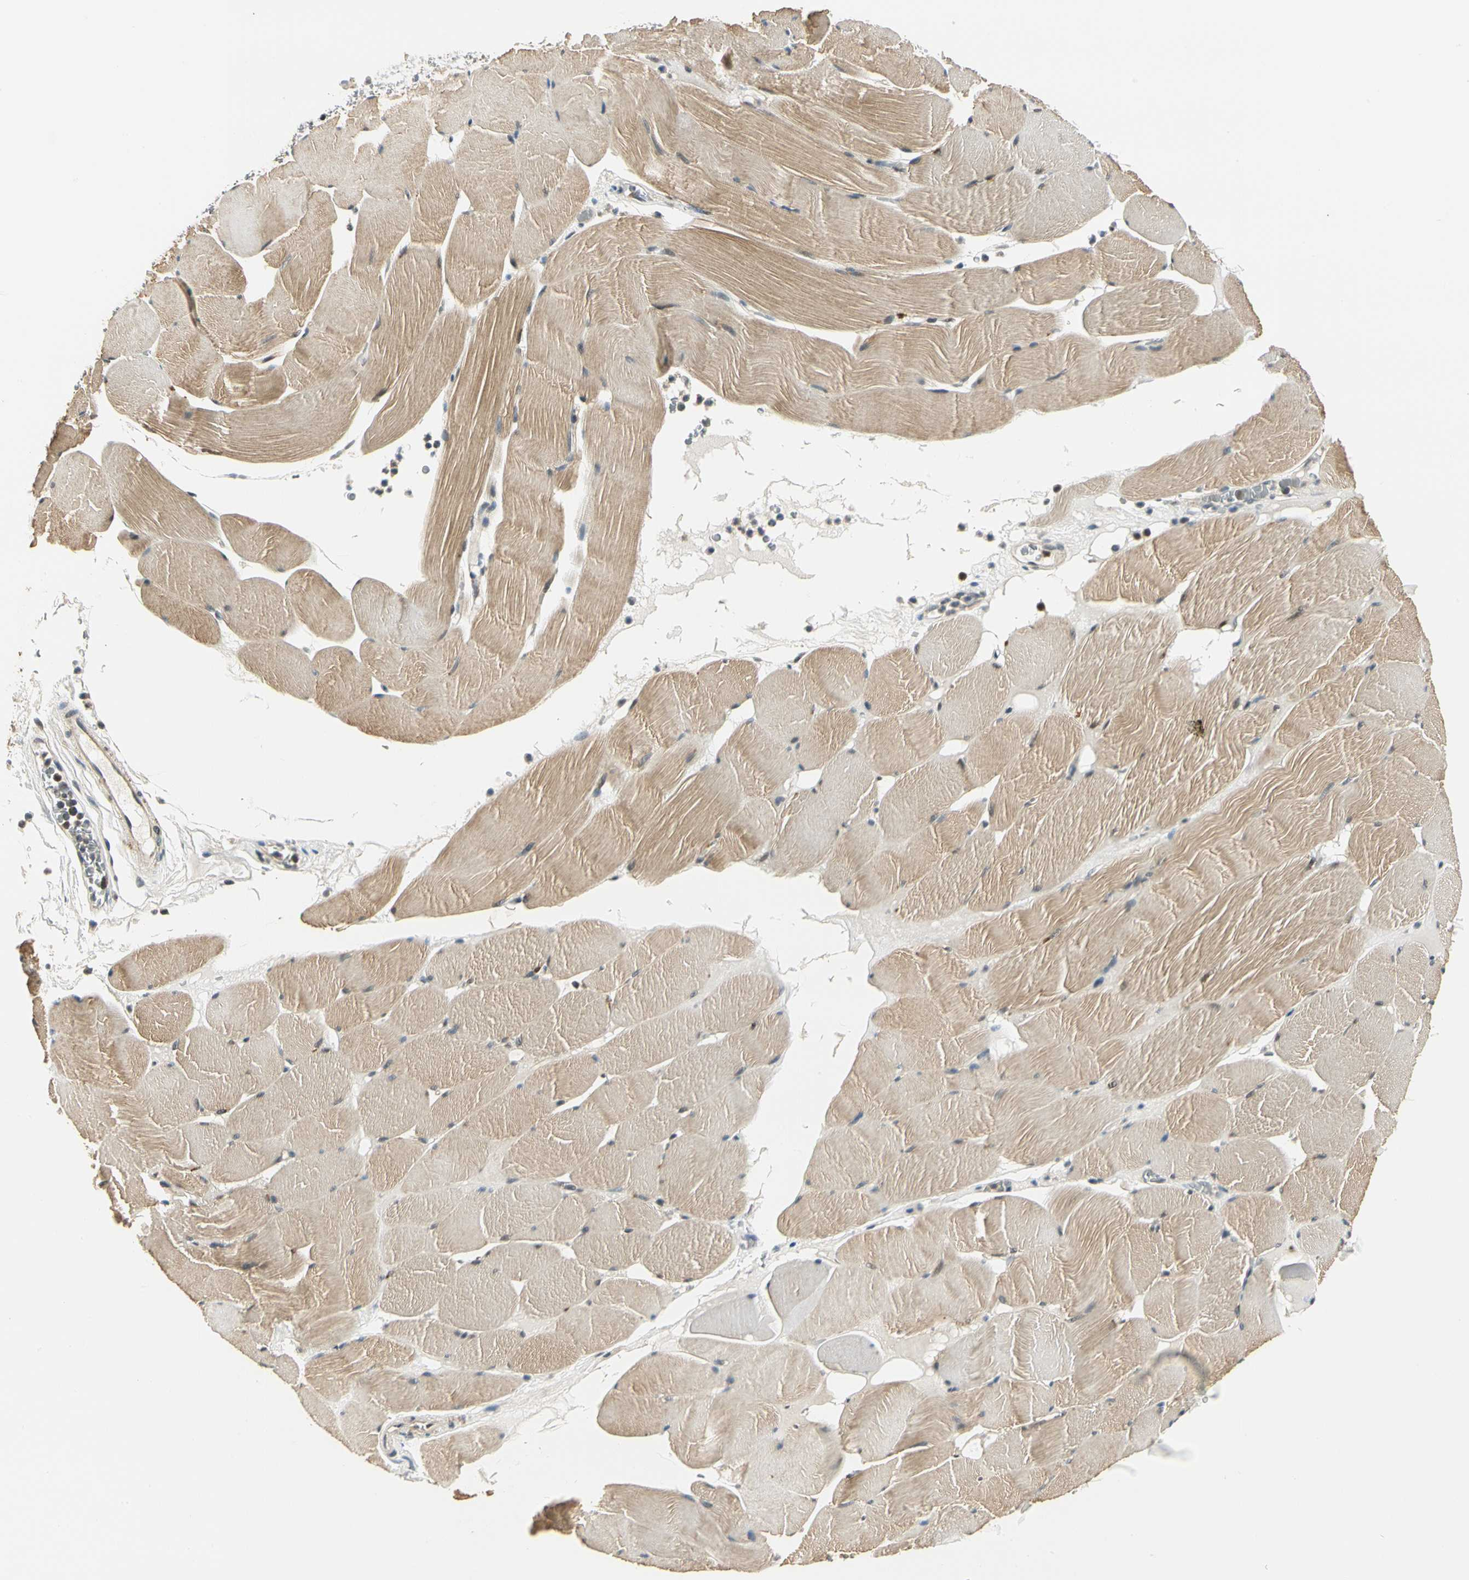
{"staining": {"intensity": "moderate", "quantity": ">75%", "location": "cytoplasmic/membranous"}, "tissue": "skeletal muscle", "cell_type": "Myocytes", "image_type": "normal", "snomed": [{"axis": "morphology", "description": "Normal tissue, NOS"}, {"axis": "topography", "description": "Skeletal muscle"}], "caption": "A brown stain highlights moderate cytoplasmic/membranous positivity of a protein in myocytes of normal skeletal muscle. The protein is stained brown, and the nuclei are stained in blue (DAB IHC with brightfield microscopy, high magnification).", "gene": "PDK2", "patient": {"sex": "male", "age": 62}}